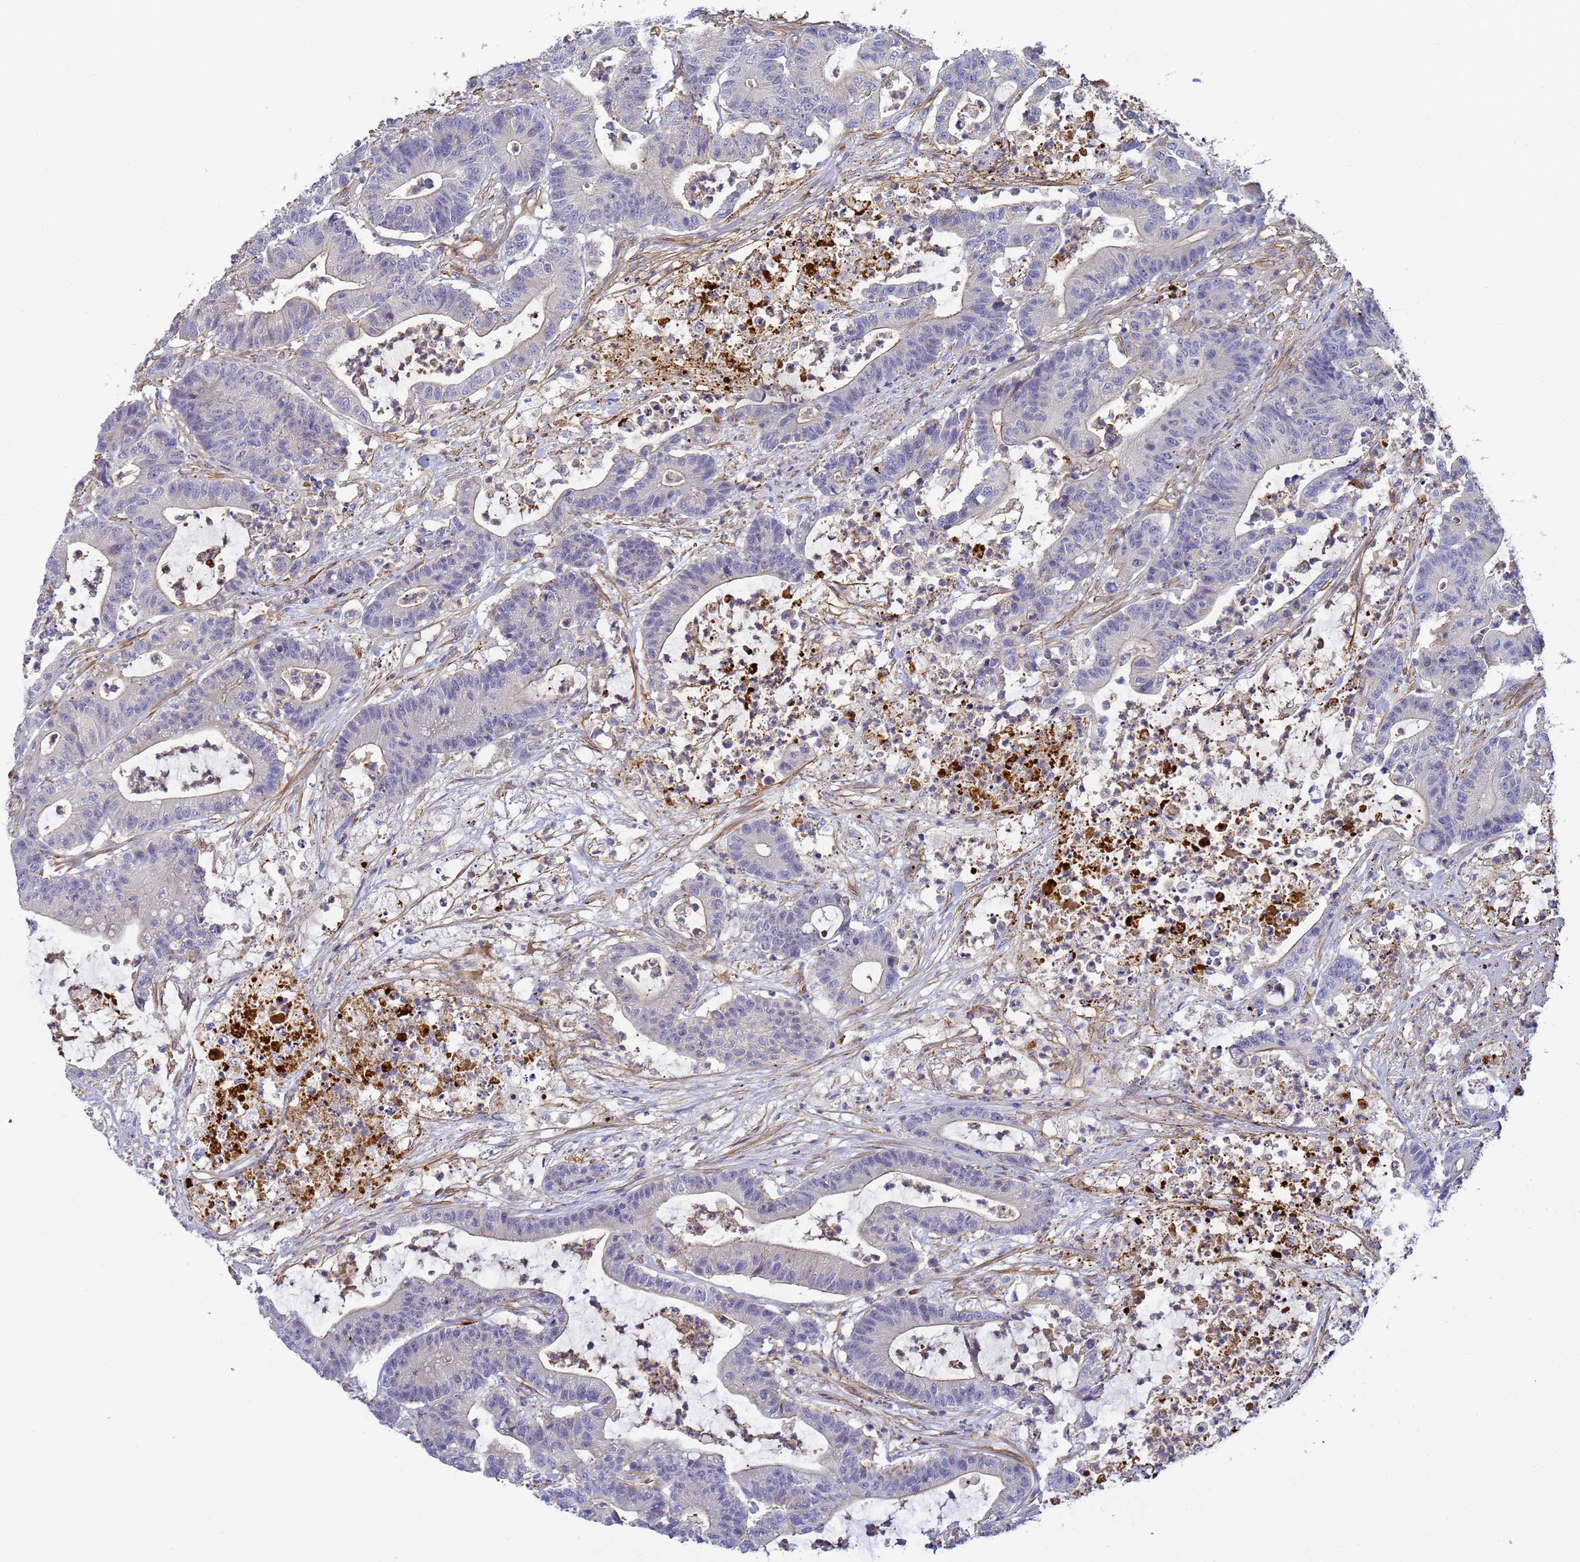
{"staining": {"intensity": "weak", "quantity": "25%-75%", "location": "cytoplasmic/membranous"}, "tissue": "colorectal cancer", "cell_type": "Tumor cells", "image_type": "cancer", "snomed": [{"axis": "morphology", "description": "Adenocarcinoma, NOS"}, {"axis": "topography", "description": "Colon"}], "caption": "Immunohistochemical staining of adenocarcinoma (colorectal) shows low levels of weak cytoplasmic/membranous protein expression in about 25%-75% of tumor cells. (Stains: DAB in brown, nuclei in blue, Microscopy: brightfield microscopy at high magnification).", "gene": "MYL12A", "patient": {"sex": "female", "age": 84}}